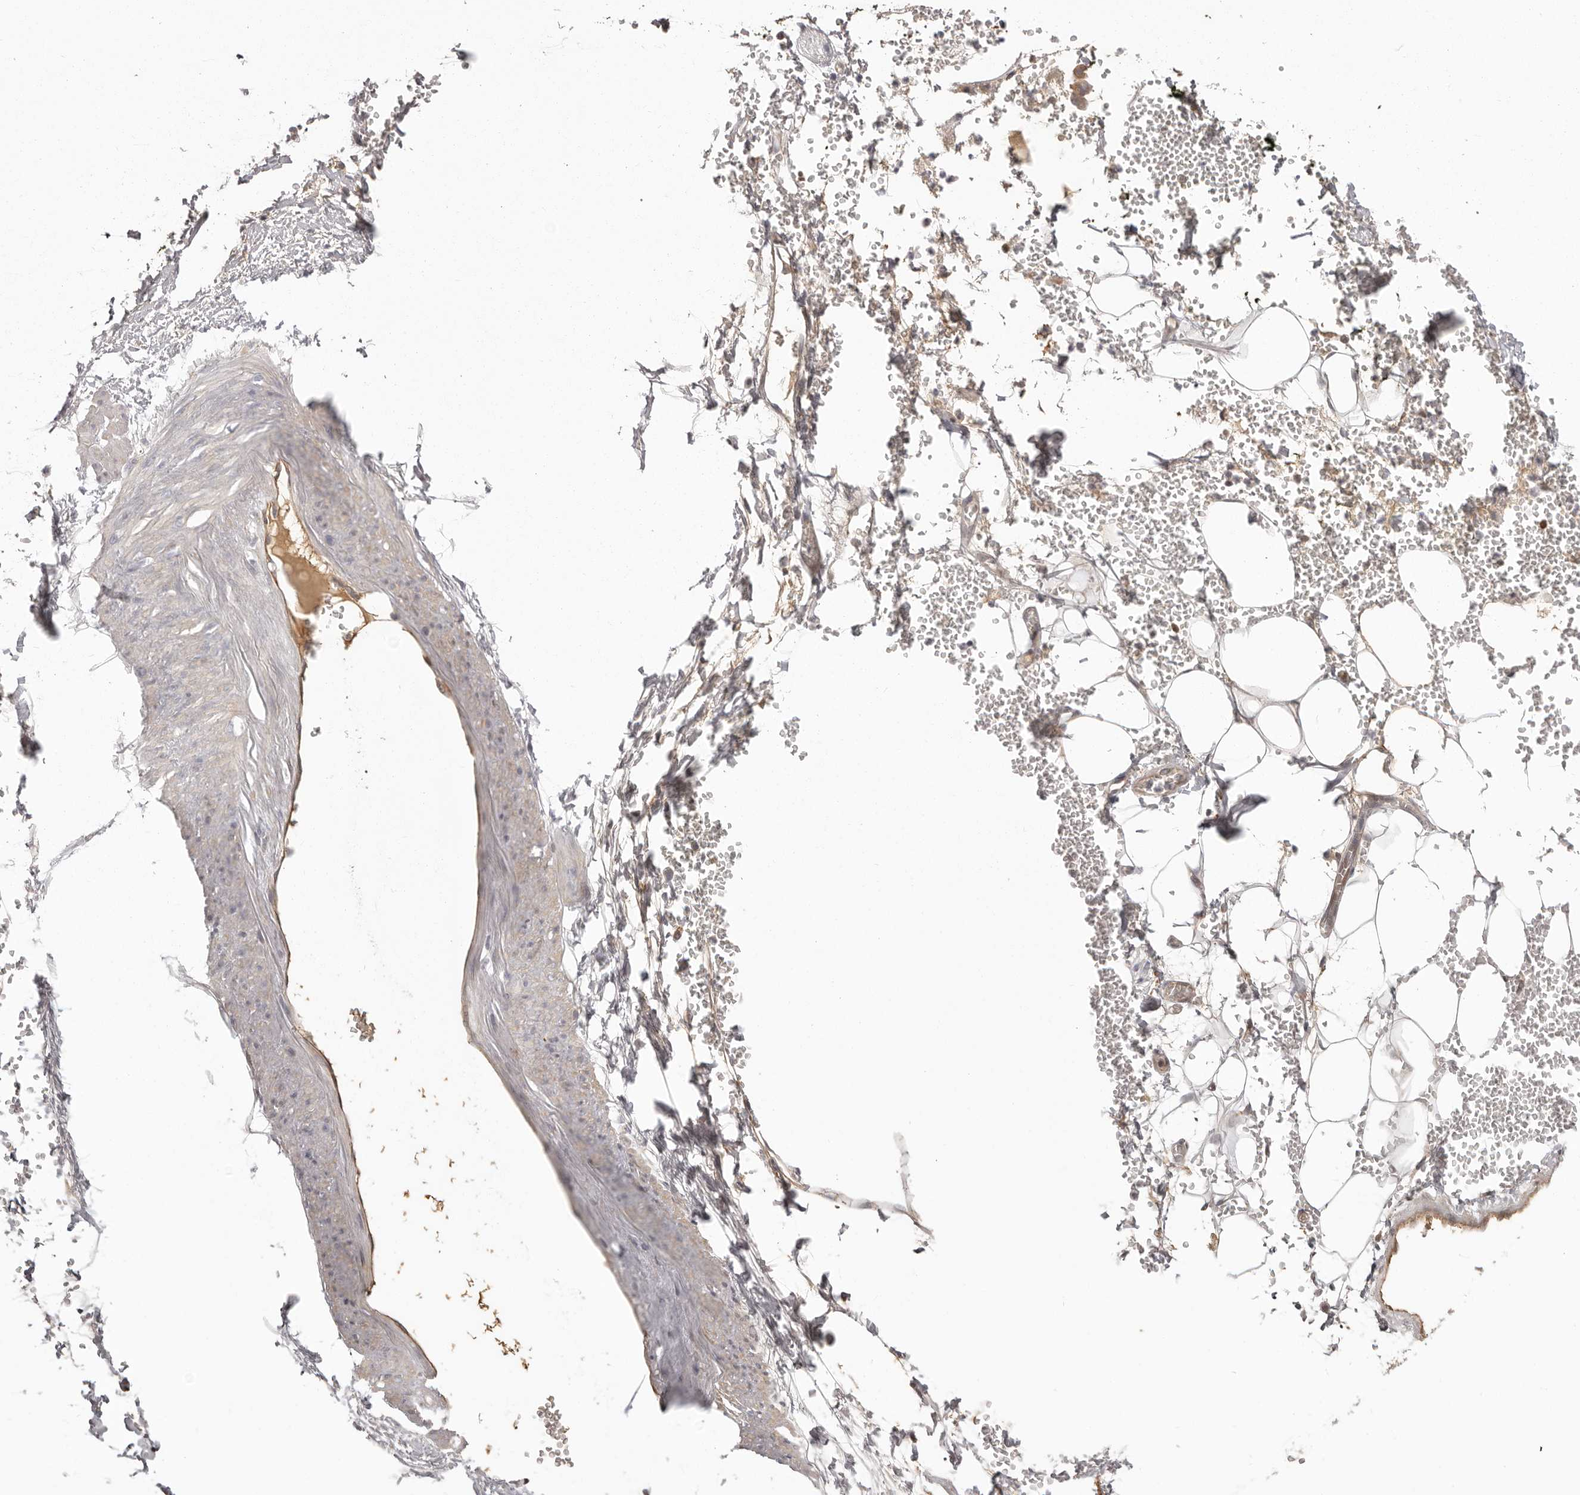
{"staining": {"intensity": "moderate", "quantity": ">75%", "location": "cytoplasmic/membranous"}, "tissue": "adipose tissue", "cell_type": "Adipocytes", "image_type": "normal", "snomed": [{"axis": "morphology", "description": "Normal tissue, NOS"}, {"axis": "morphology", "description": "Adenocarcinoma, NOS"}, {"axis": "topography", "description": "Pancreas"}, {"axis": "topography", "description": "Peripheral nerve tissue"}], "caption": "Approximately >75% of adipocytes in unremarkable human adipose tissue show moderate cytoplasmic/membranous protein staining as visualized by brown immunohistochemical staining.", "gene": "OTUD3", "patient": {"sex": "male", "age": 59}}